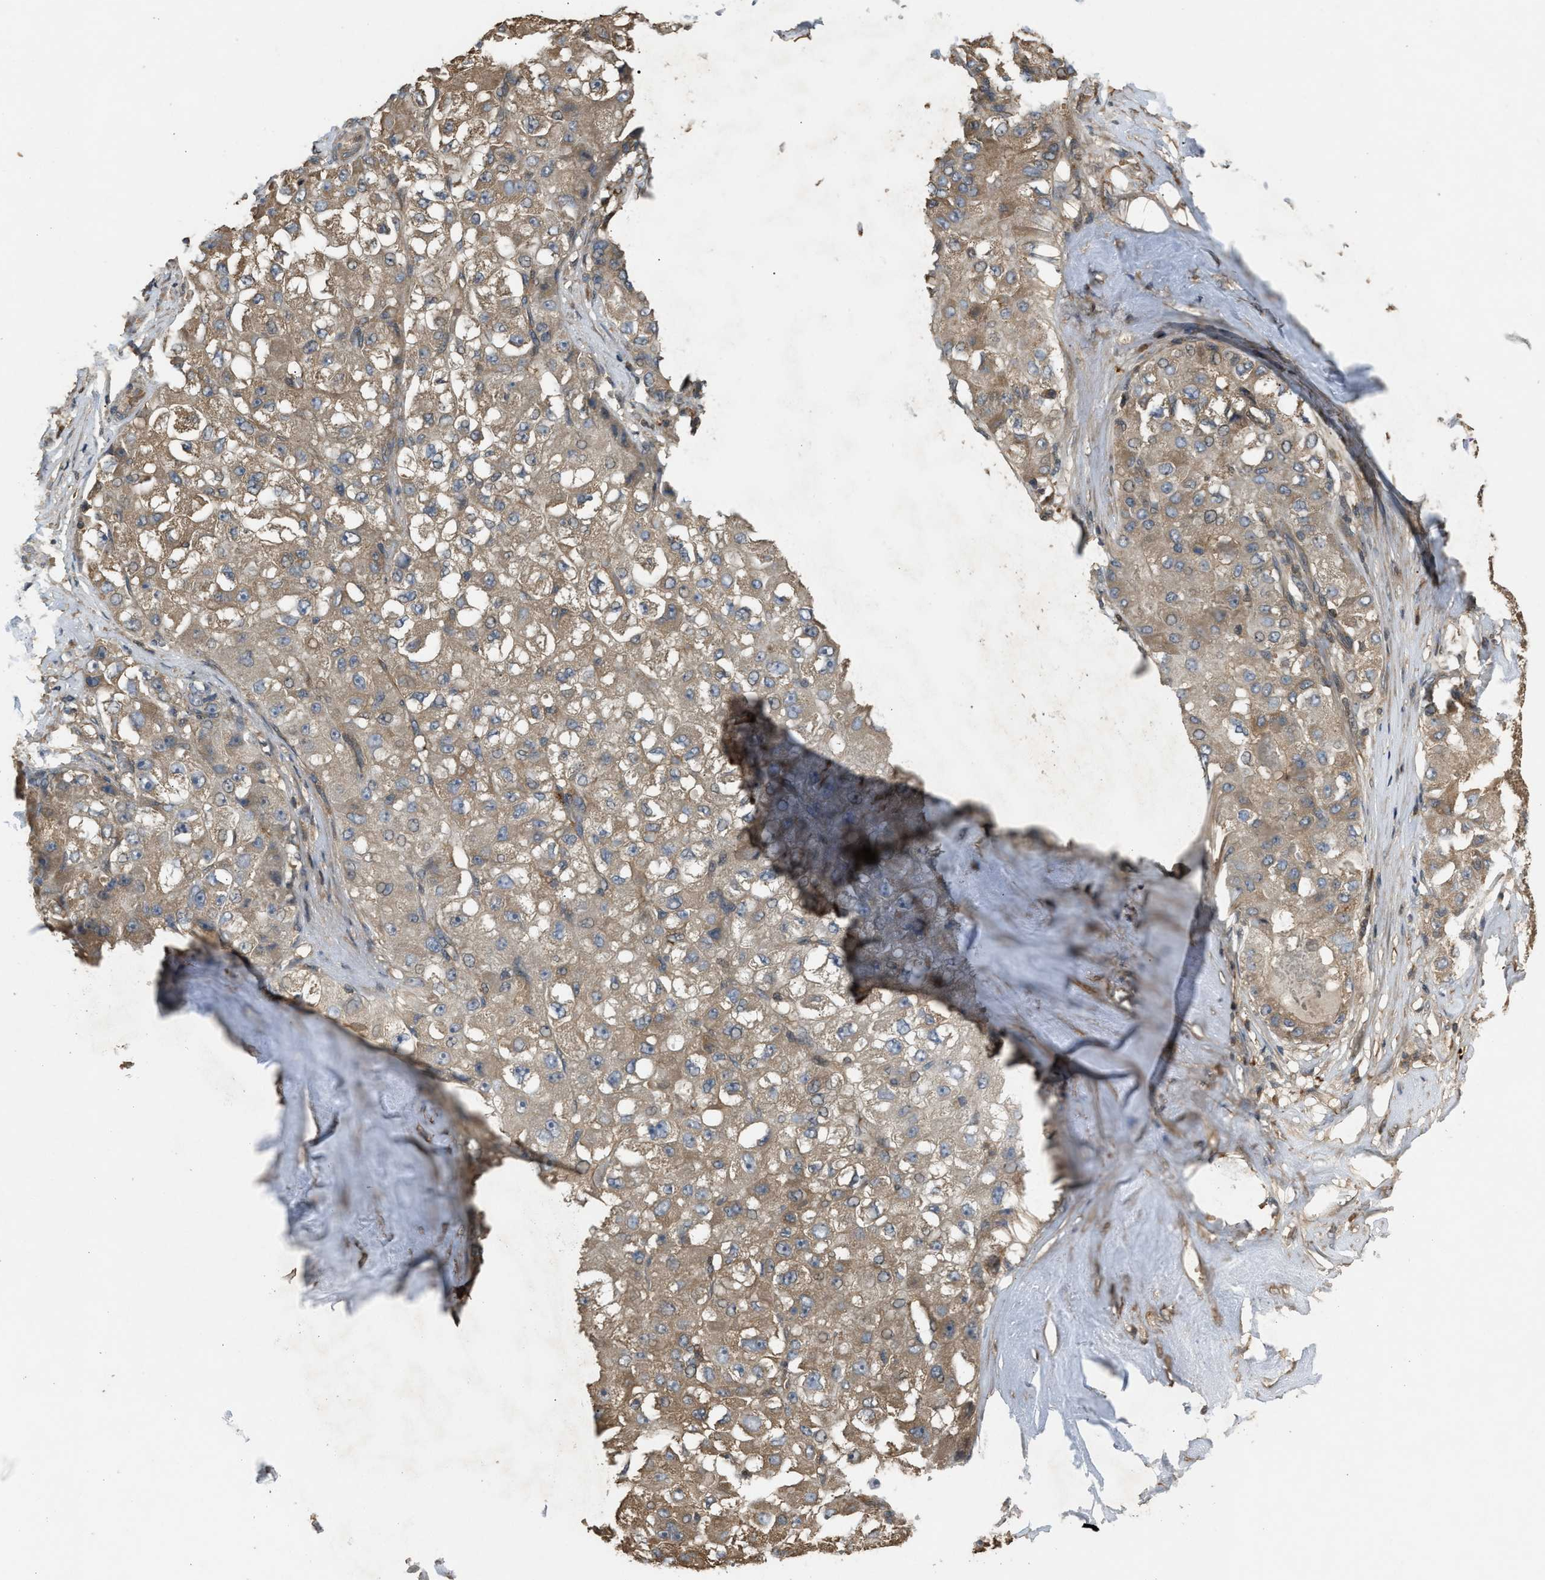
{"staining": {"intensity": "weak", "quantity": ">75%", "location": "cytoplasmic/membranous"}, "tissue": "liver cancer", "cell_type": "Tumor cells", "image_type": "cancer", "snomed": [{"axis": "morphology", "description": "Carcinoma, Hepatocellular, NOS"}, {"axis": "topography", "description": "Liver"}], "caption": "Immunohistochemistry image of neoplastic tissue: liver hepatocellular carcinoma stained using immunohistochemistry (IHC) shows low levels of weak protein expression localized specifically in the cytoplasmic/membranous of tumor cells, appearing as a cytoplasmic/membranous brown color.", "gene": "ARHGDIA", "patient": {"sex": "male", "age": 80}}